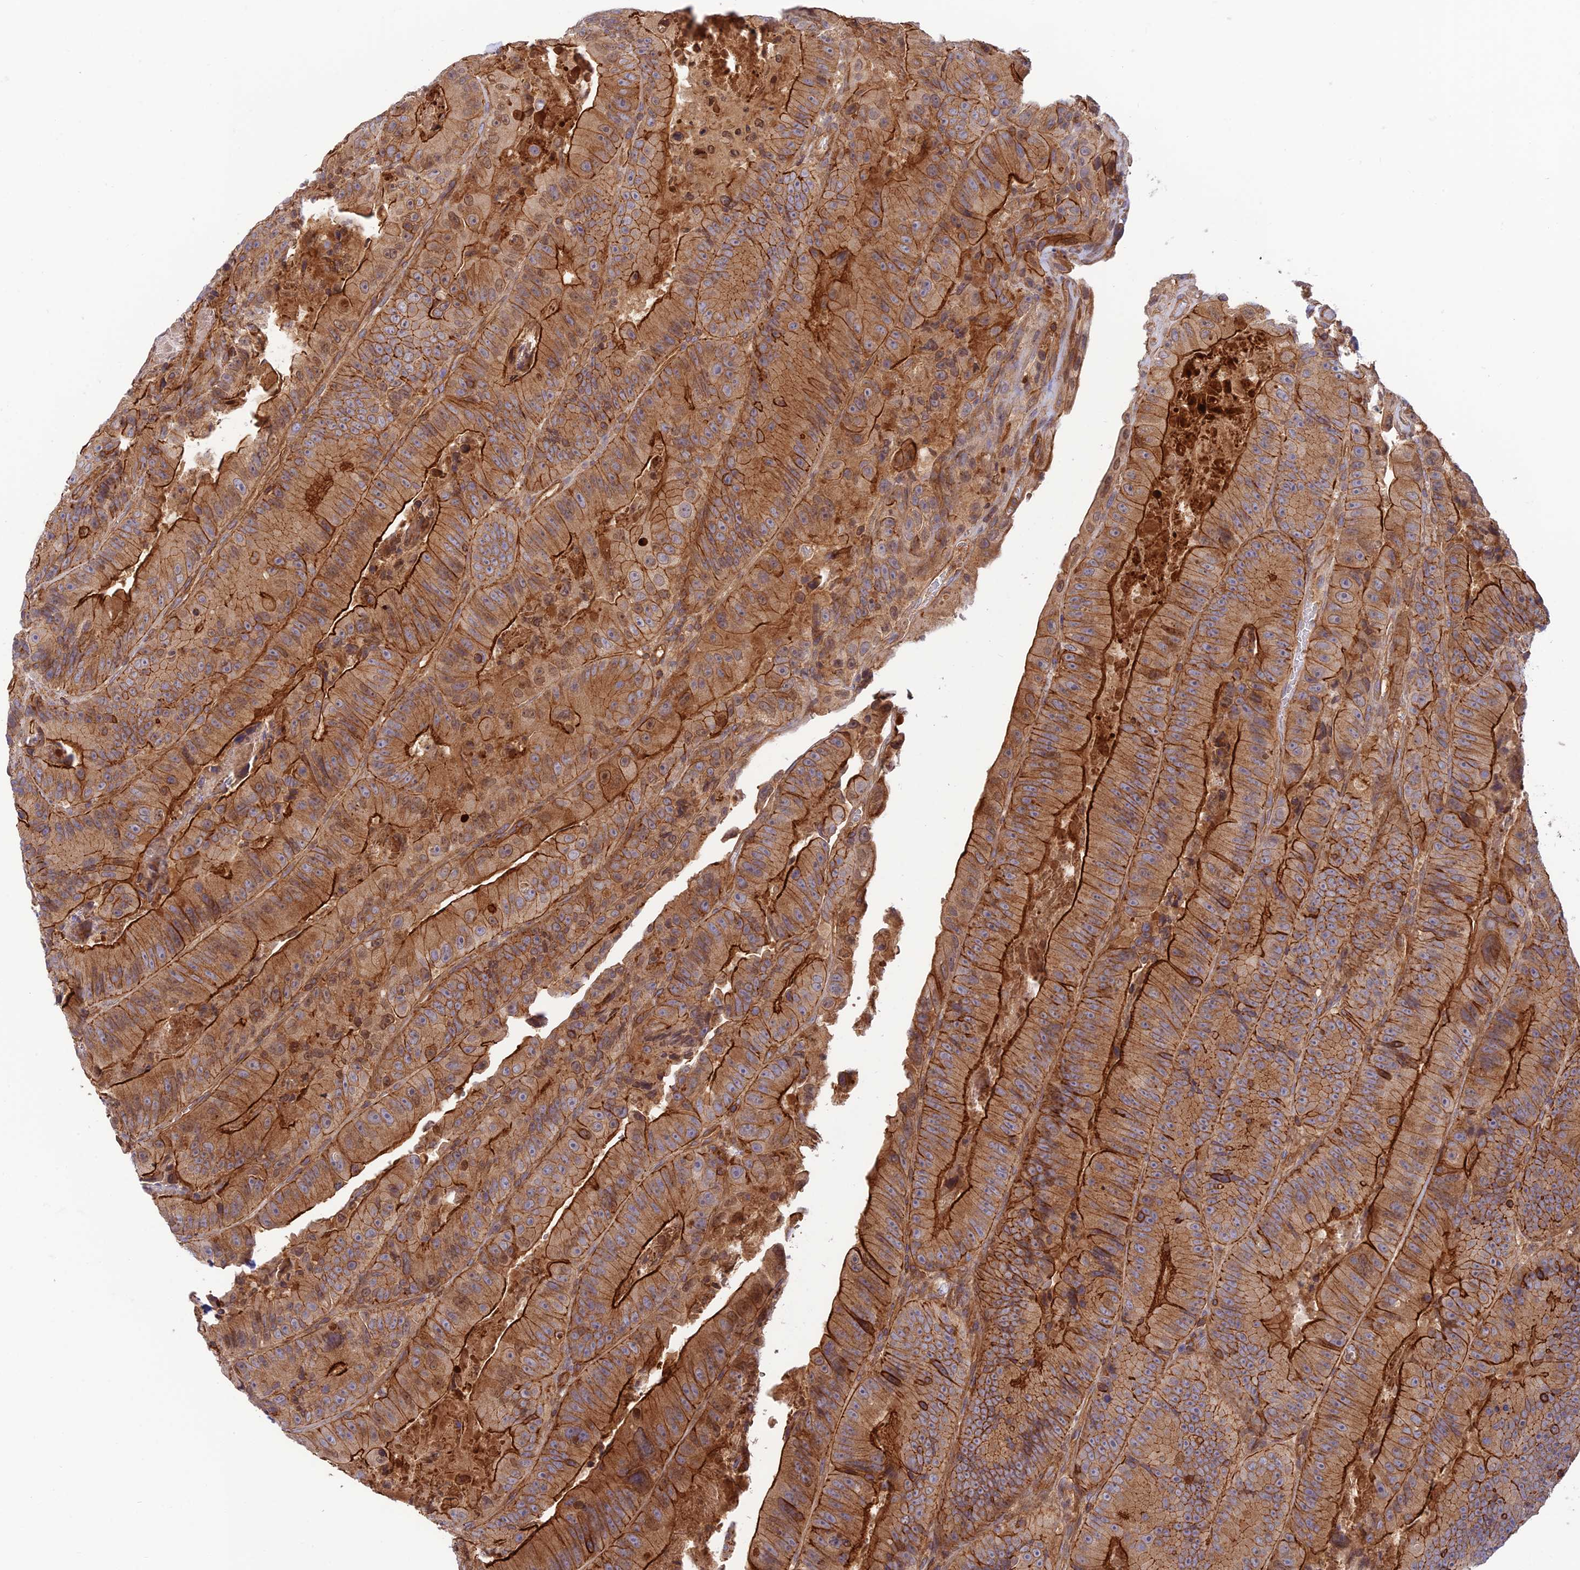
{"staining": {"intensity": "strong", "quantity": ">75%", "location": "cytoplasmic/membranous"}, "tissue": "colorectal cancer", "cell_type": "Tumor cells", "image_type": "cancer", "snomed": [{"axis": "morphology", "description": "Adenocarcinoma, NOS"}, {"axis": "topography", "description": "Colon"}], "caption": "The photomicrograph exhibits staining of colorectal cancer, revealing strong cytoplasmic/membranous protein staining (brown color) within tumor cells. The protein of interest is stained brown, and the nuclei are stained in blue (DAB (3,3'-diaminobenzidine) IHC with brightfield microscopy, high magnification).", "gene": "PPP1R12C", "patient": {"sex": "female", "age": 86}}